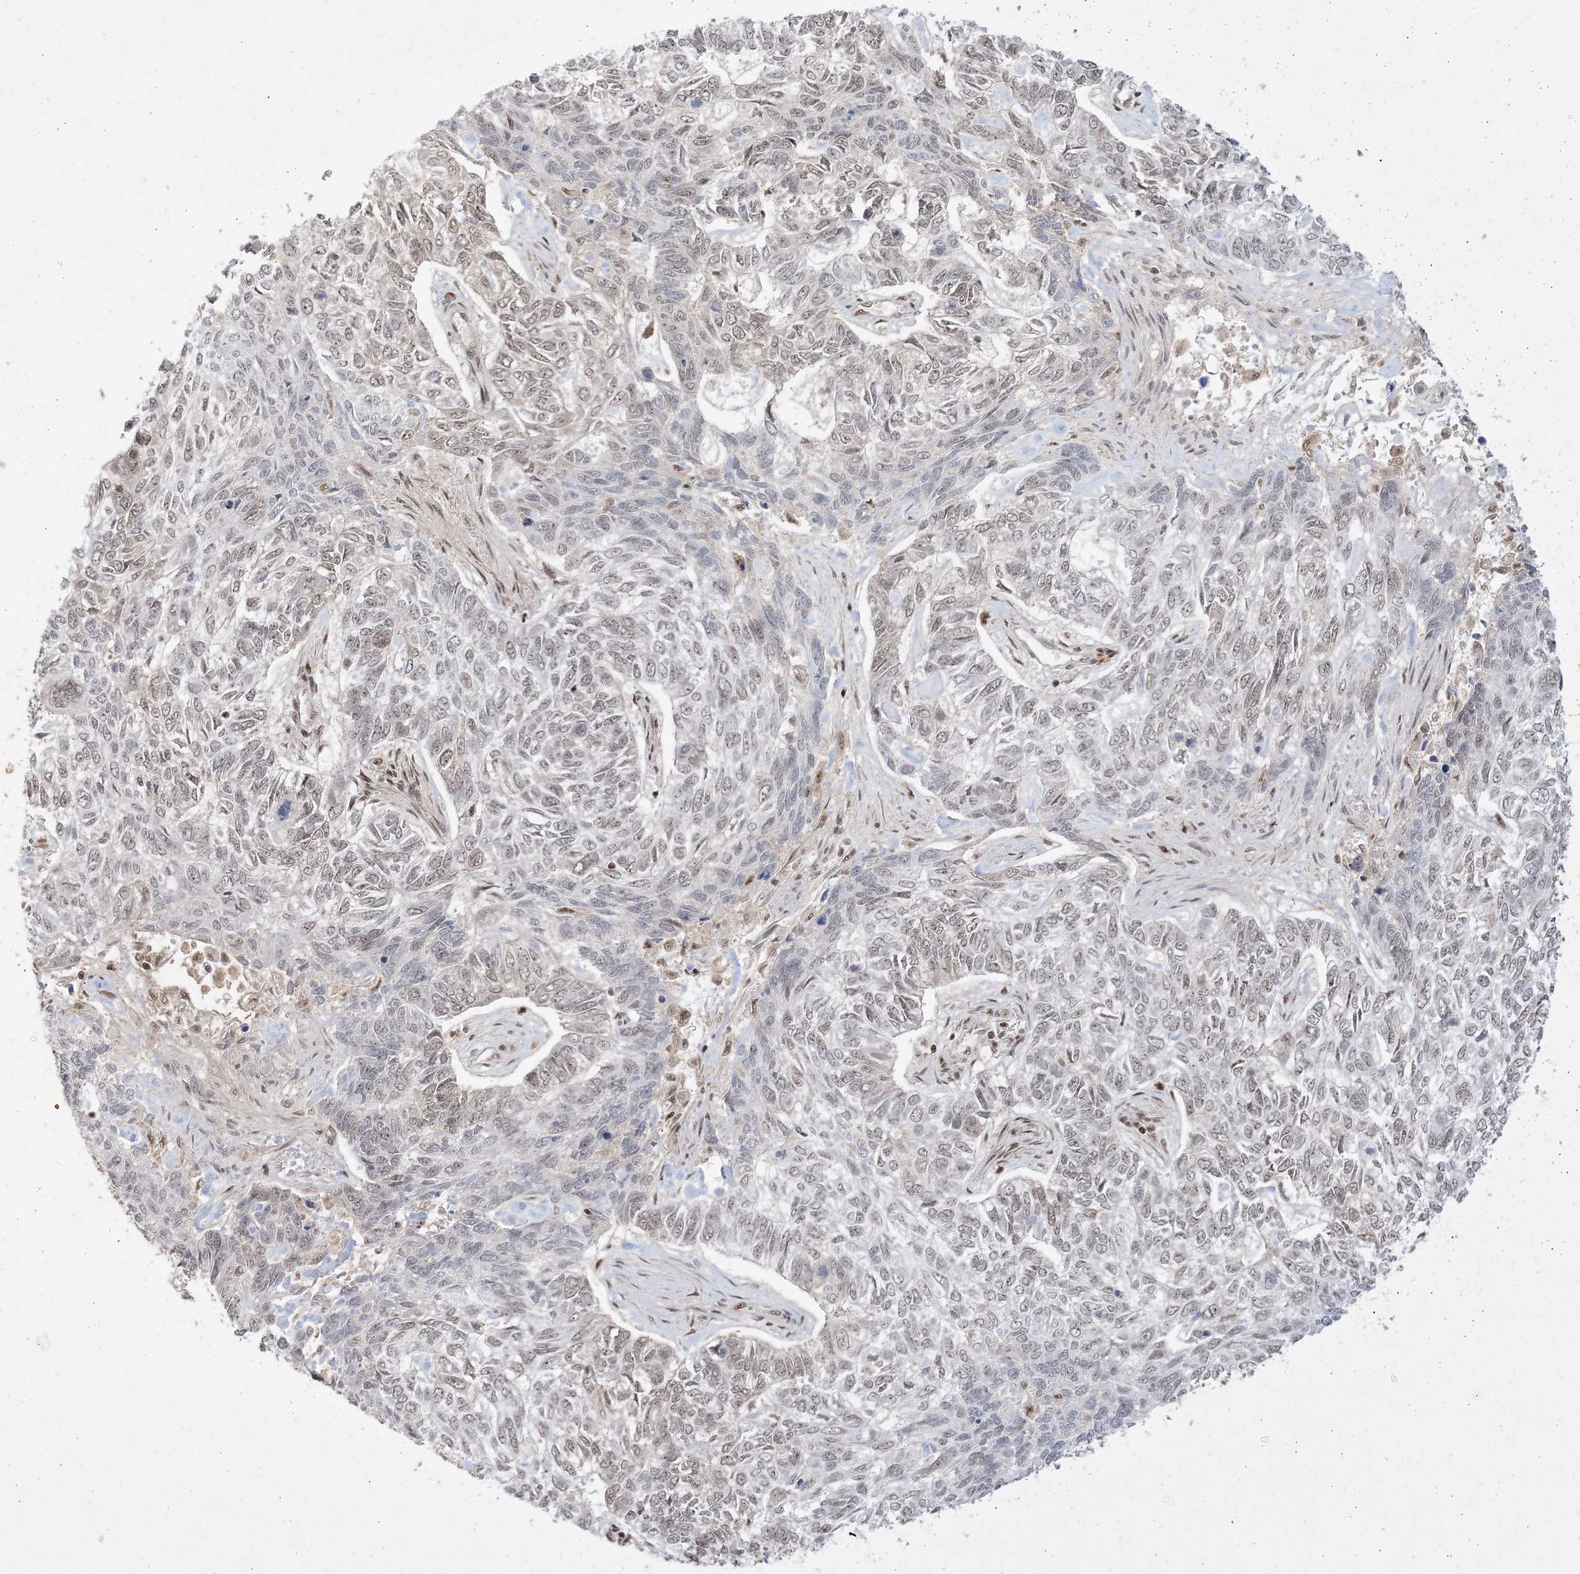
{"staining": {"intensity": "weak", "quantity": ">75%", "location": "nuclear"}, "tissue": "skin cancer", "cell_type": "Tumor cells", "image_type": "cancer", "snomed": [{"axis": "morphology", "description": "Basal cell carcinoma"}, {"axis": "topography", "description": "Skin"}], "caption": "A micrograph of human skin cancer stained for a protein demonstrates weak nuclear brown staining in tumor cells. The protein is stained brown, and the nuclei are stained in blue (DAB IHC with brightfield microscopy, high magnification).", "gene": "PPIL2", "patient": {"sex": "female", "age": 65}}